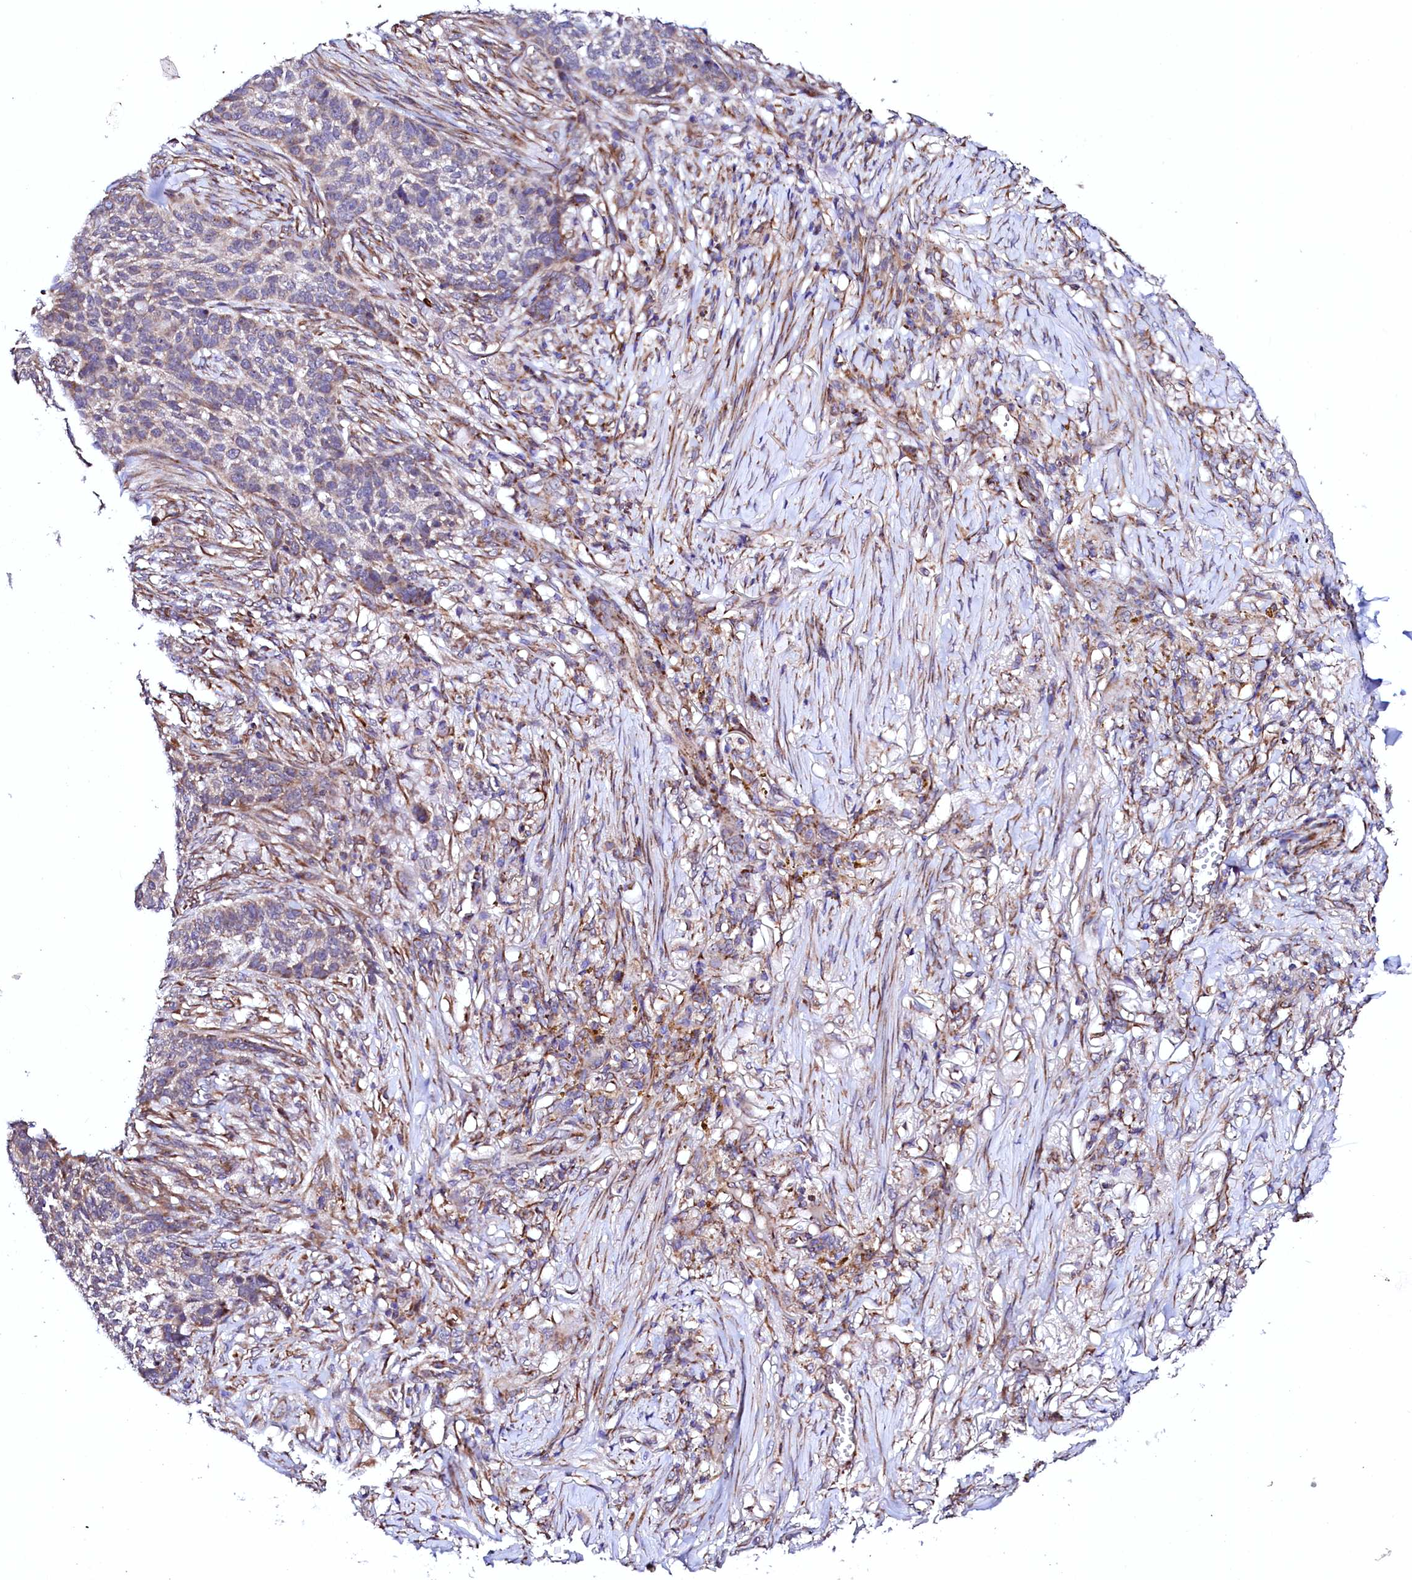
{"staining": {"intensity": "negative", "quantity": "none", "location": "none"}, "tissue": "skin cancer", "cell_type": "Tumor cells", "image_type": "cancer", "snomed": [{"axis": "morphology", "description": "Basal cell carcinoma"}, {"axis": "topography", "description": "Skin"}], "caption": "DAB (3,3'-diaminobenzidine) immunohistochemical staining of human basal cell carcinoma (skin) displays no significant staining in tumor cells. (DAB IHC visualized using brightfield microscopy, high magnification).", "gene": "UBE3C", "patient": {"sex": "male", "age": 85}}